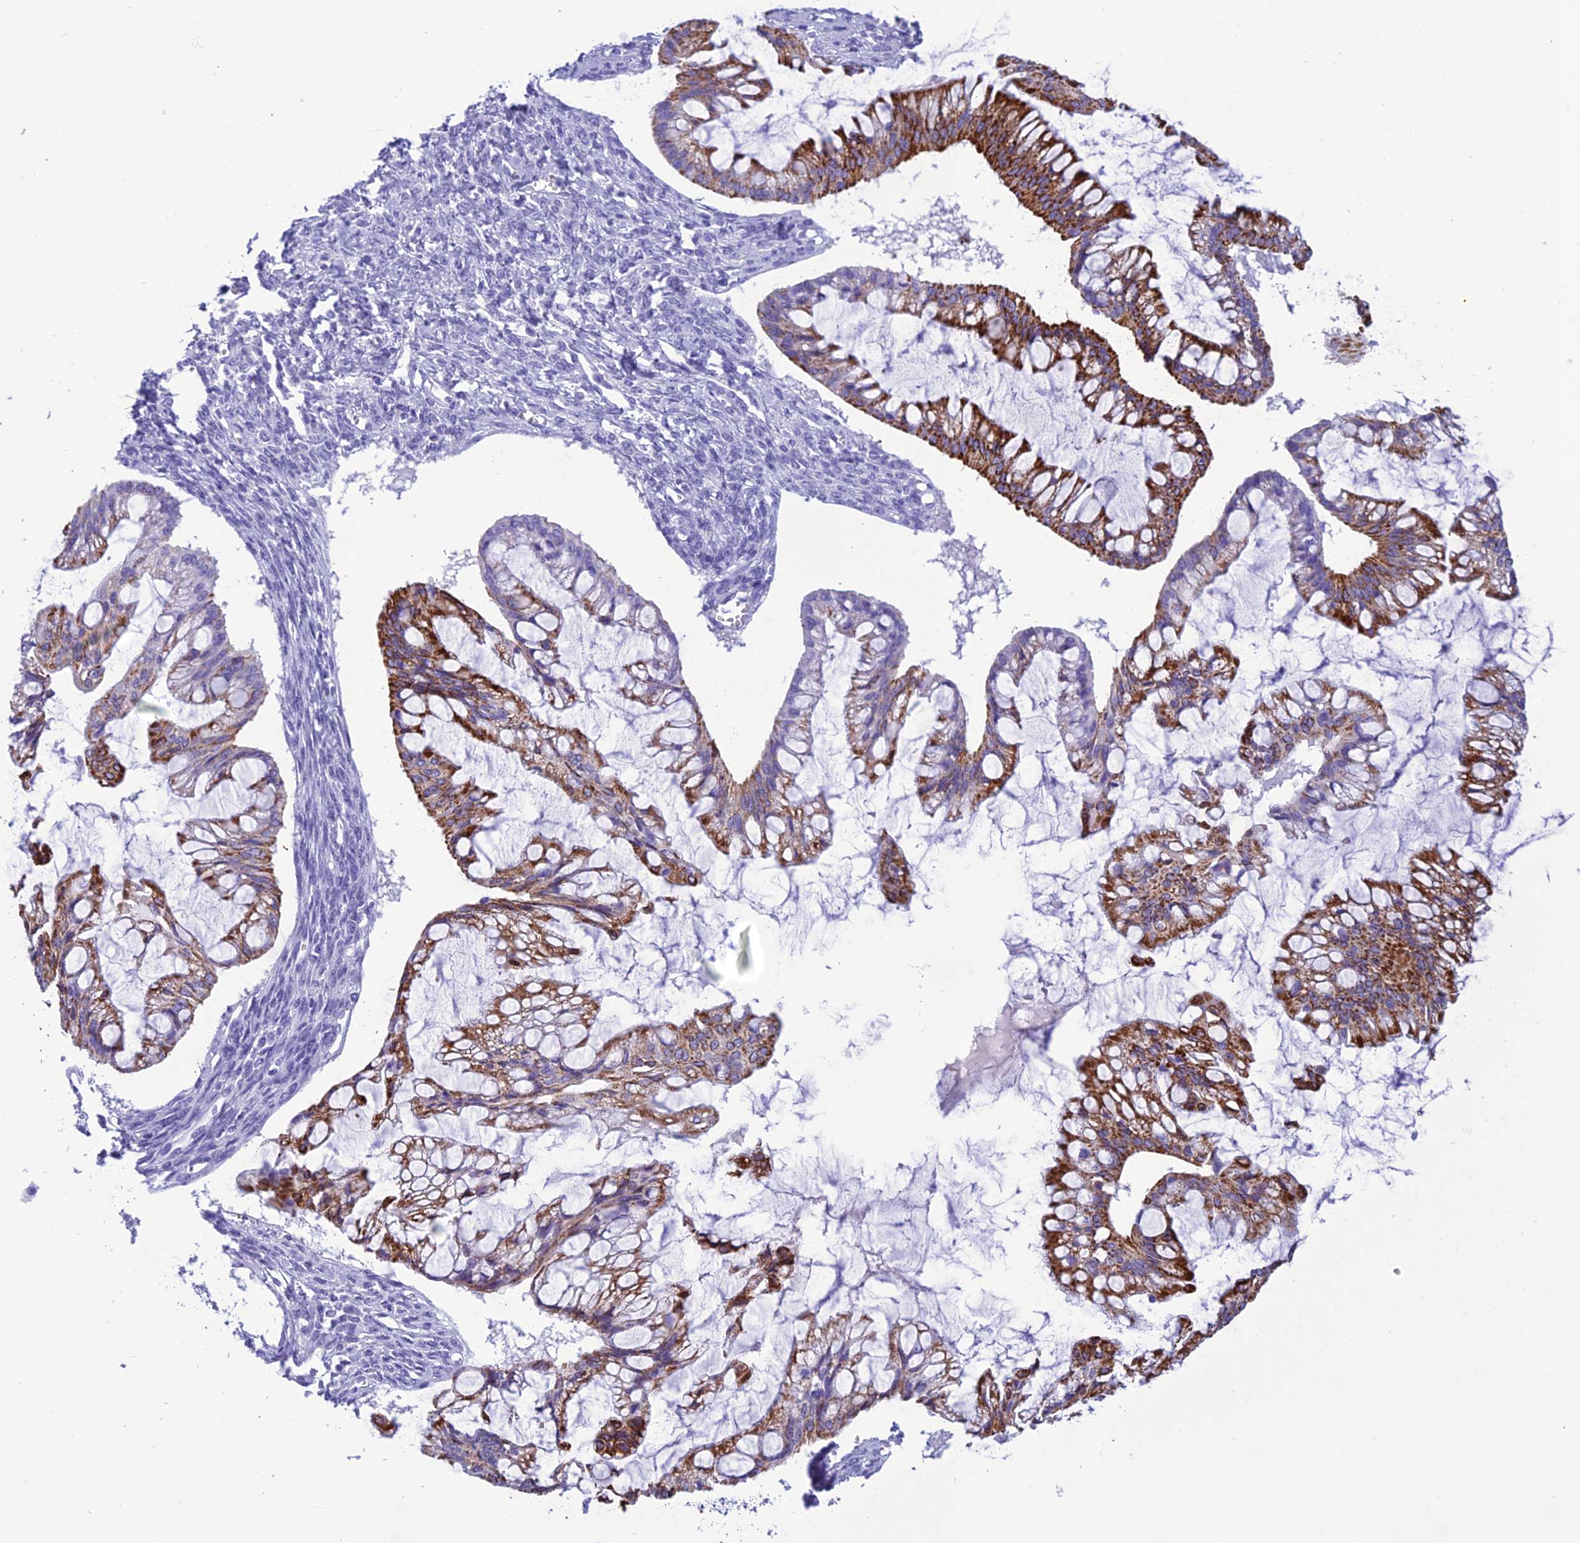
{"staining": {"intensity": "strong", "quantity": "25%-75%", "location": "cytoplasmic/membranous"}, "tissue": "ovarian cancer", "cell_type": "Tumor cells", "image_type": "cancer", "snomed": [{"axis": "morphology", "description": "Cystadenocarcinoma, mucinous, NOS"}, {"axis": "topography", "description": "Ovary"}], "caption": "Protein staining by immunohistochemistry (IHC) exhibits strong cytoplasmic/membranous expression in approximately 25%-75% of tumor cells in ovarian cancer.", "gene": "TRAM1L1", "patient": {"sex": "female", "age": 73}}